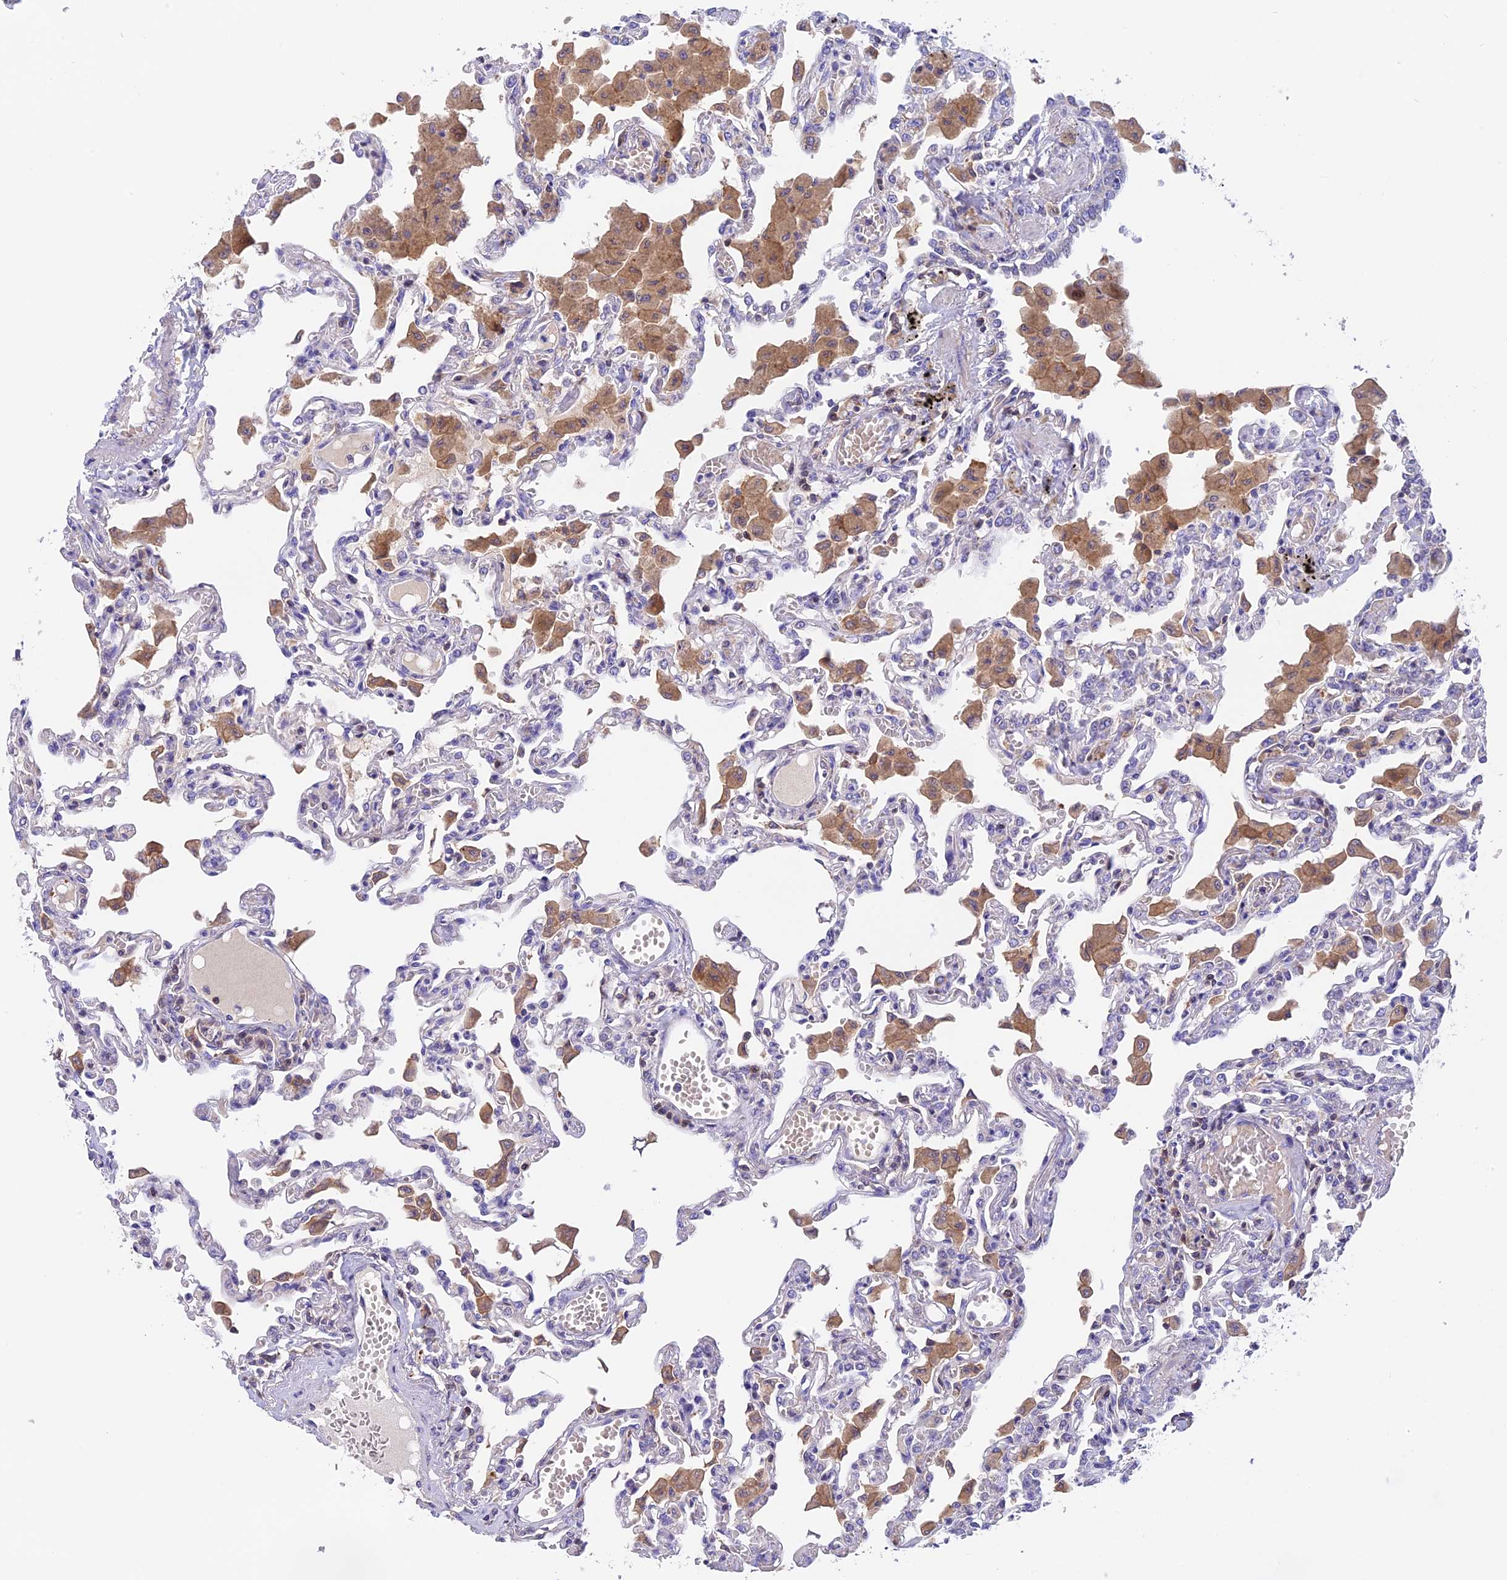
{"staining": {"intensity": "negative", "quantity": "none", "location": "none"}, "tissue": "lung", "cell_type": "Alveolar cells", "image_type": "normal", "snomed": [{"axis": "morphology", "description": "Normal tissue, NOS"}, {"axis": "topography", "description": "Bronchus"}, {"axis": "topography", "description": "Lung"}], "caption": "Lung stained for a protein using immunohistochemistry (IHC) shows no positivity alveolar cells.", "gene": "LPXN", "patient": {"sex": "female", "age": 49}}